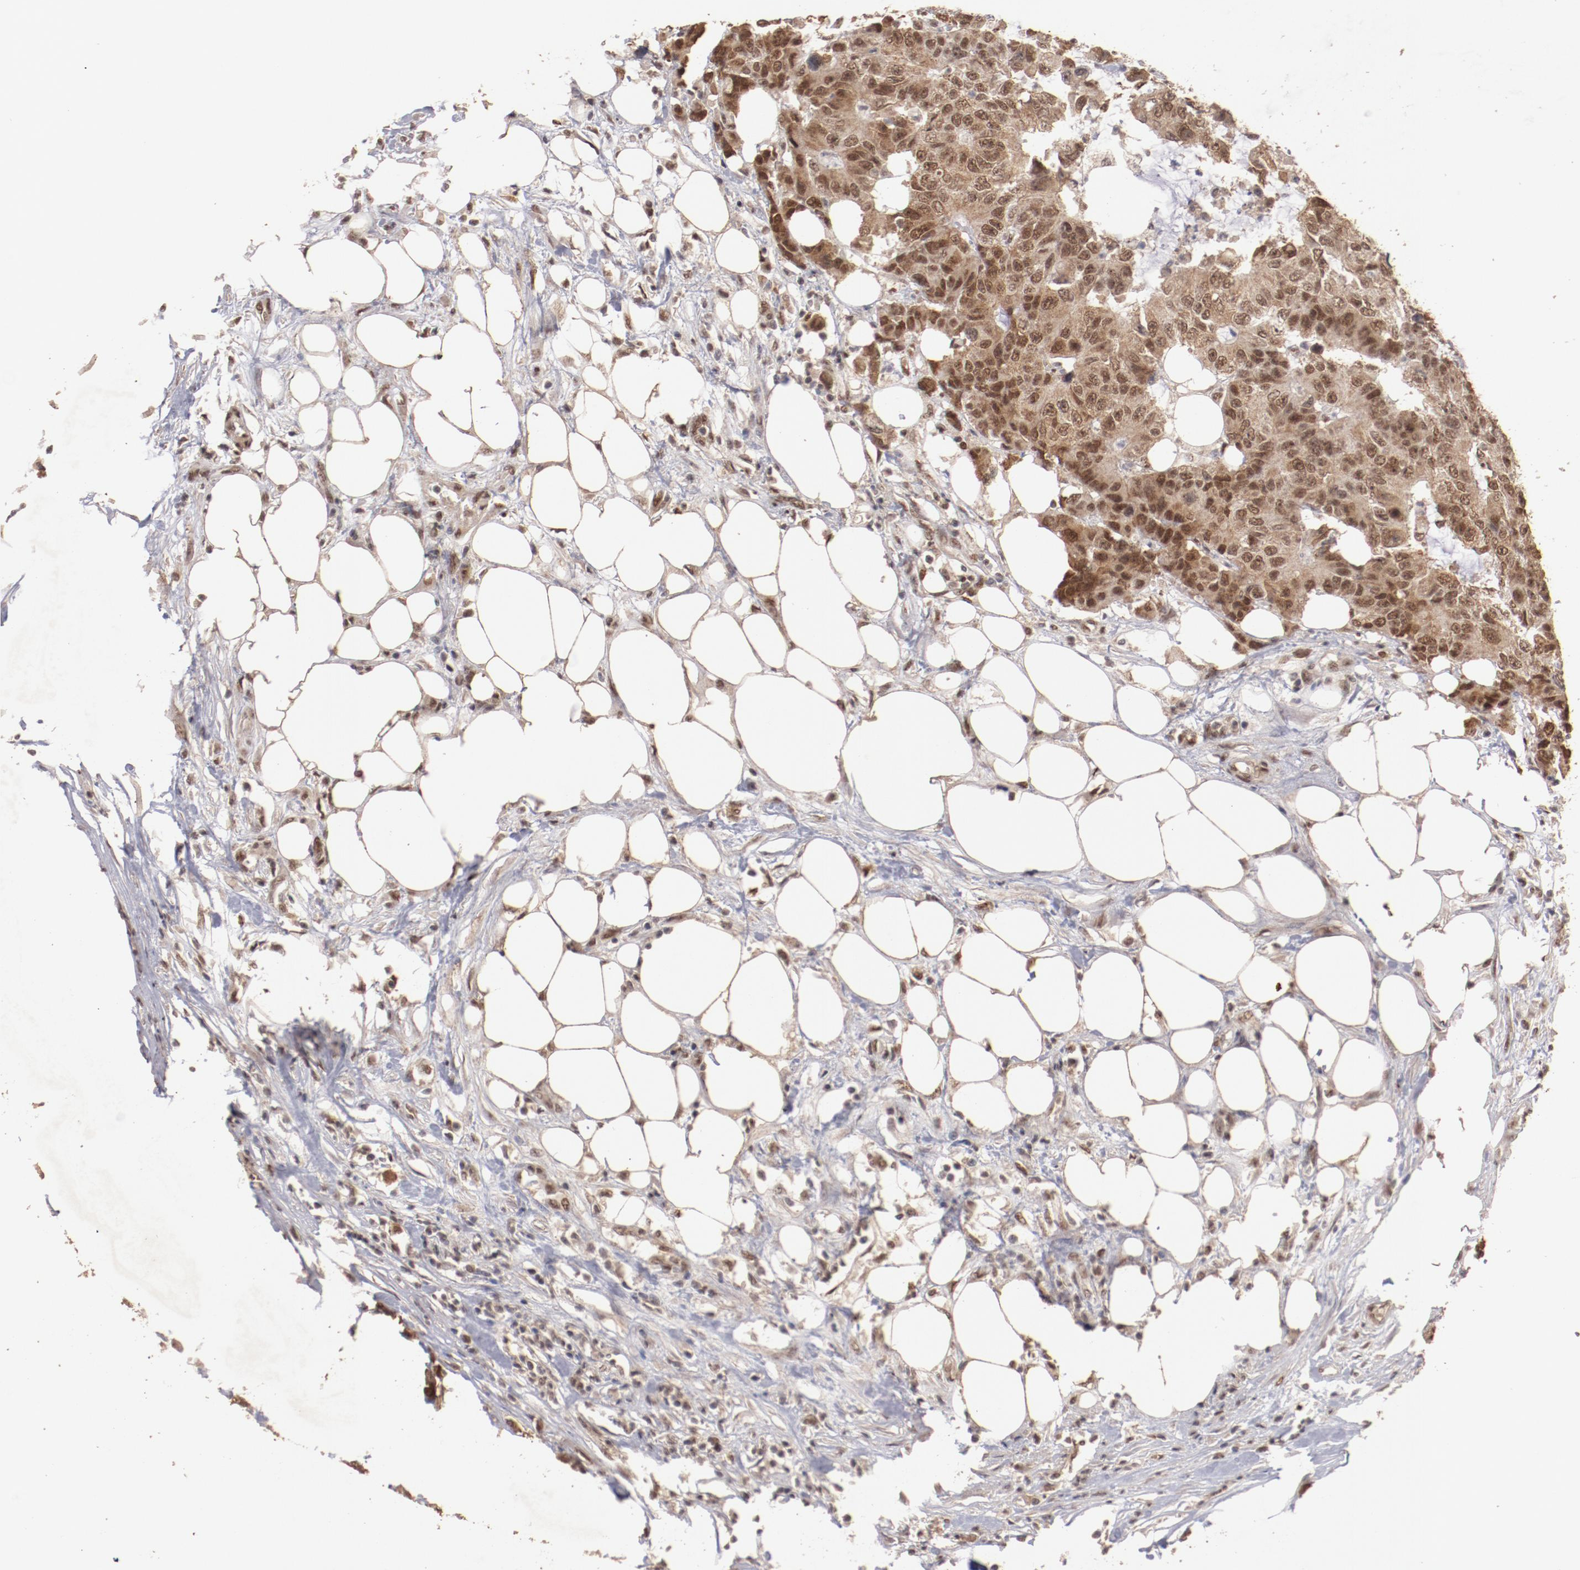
{"staining": {"intensity": "moderate", "quantity": ">75%", "location": "cytoplasmic/membranous,nuclear"}, "tissue": "colorectal cancer", "cell_type": "Tumor cells", "image_type": "cancer", "snomed": [{"axis": "morphology", "description": "Adenocarcinoma, NOS"}, {"axis": "topography", "description": "Colon"}], "caption": "Adenocarcinoma (colorectal) stained with DAB immunohistochemistry (IHC) exhibits medium levels of moderate cytoplasmic/membranous and nuclear staining in about >75% of tumor cells. The staining was performed using DAB, with brown indicating positive protein expression. Nuclei are stained blue with hematoxylin.", "gene": "CLOCK", "patient": {"sex": "female", "age": 86}}